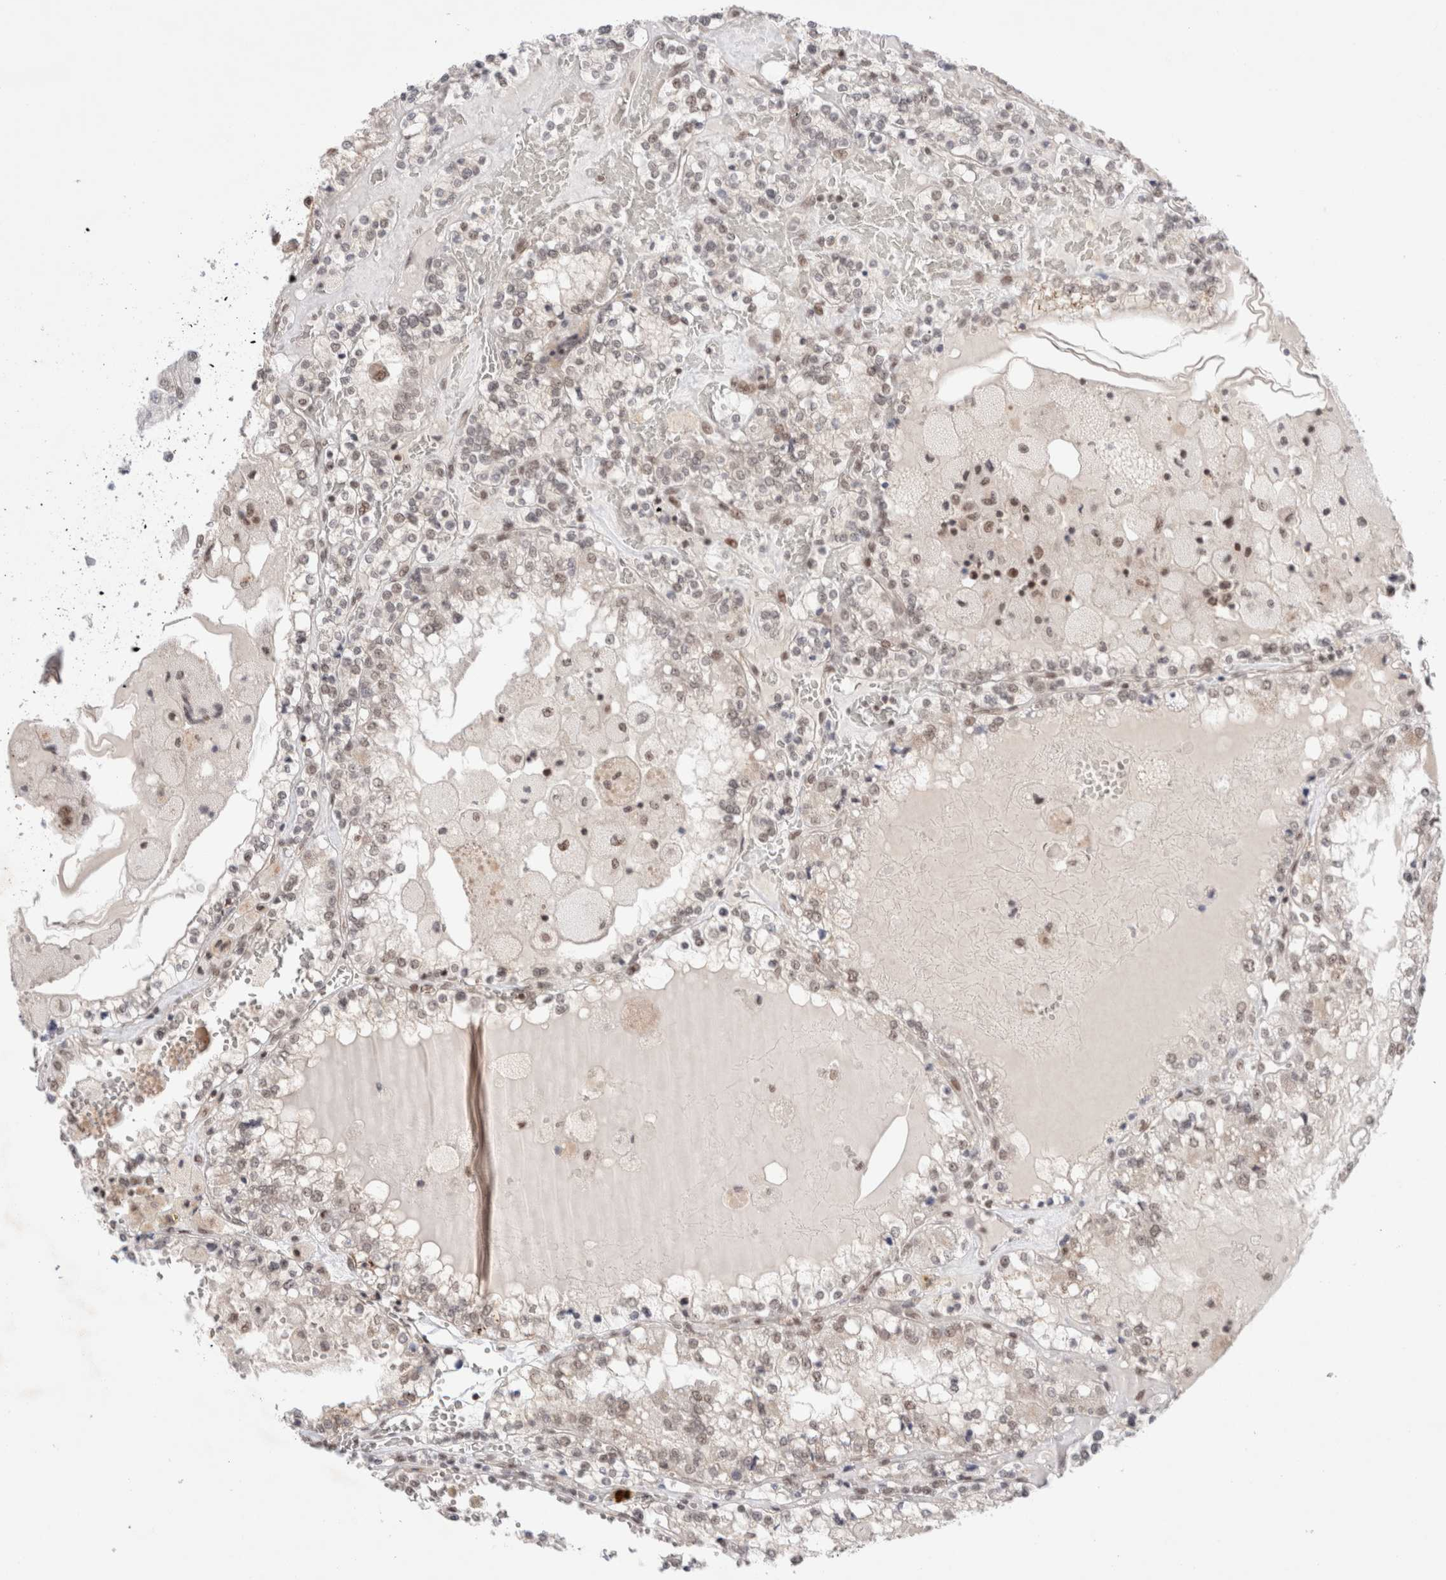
{"staining": {"intensity": "weak", "quantity": "25%-75%", "location": "nuclear"}, "tissue": "renal cancer", "cell_type": "Tumor cells", "image_type": "cancer", "snomed": [{"axis": "morphology", "description": "Adenocarcinoma, NOS"}, {"axis": "topography", "description": "Kidney"}], "caption": "Human adenocarcinoma (renal) stained with a protein marker exhibits weak staining in tumor cells.", "gene": "GATAD2A", "patient": {"sex": "female", "age": 56}}